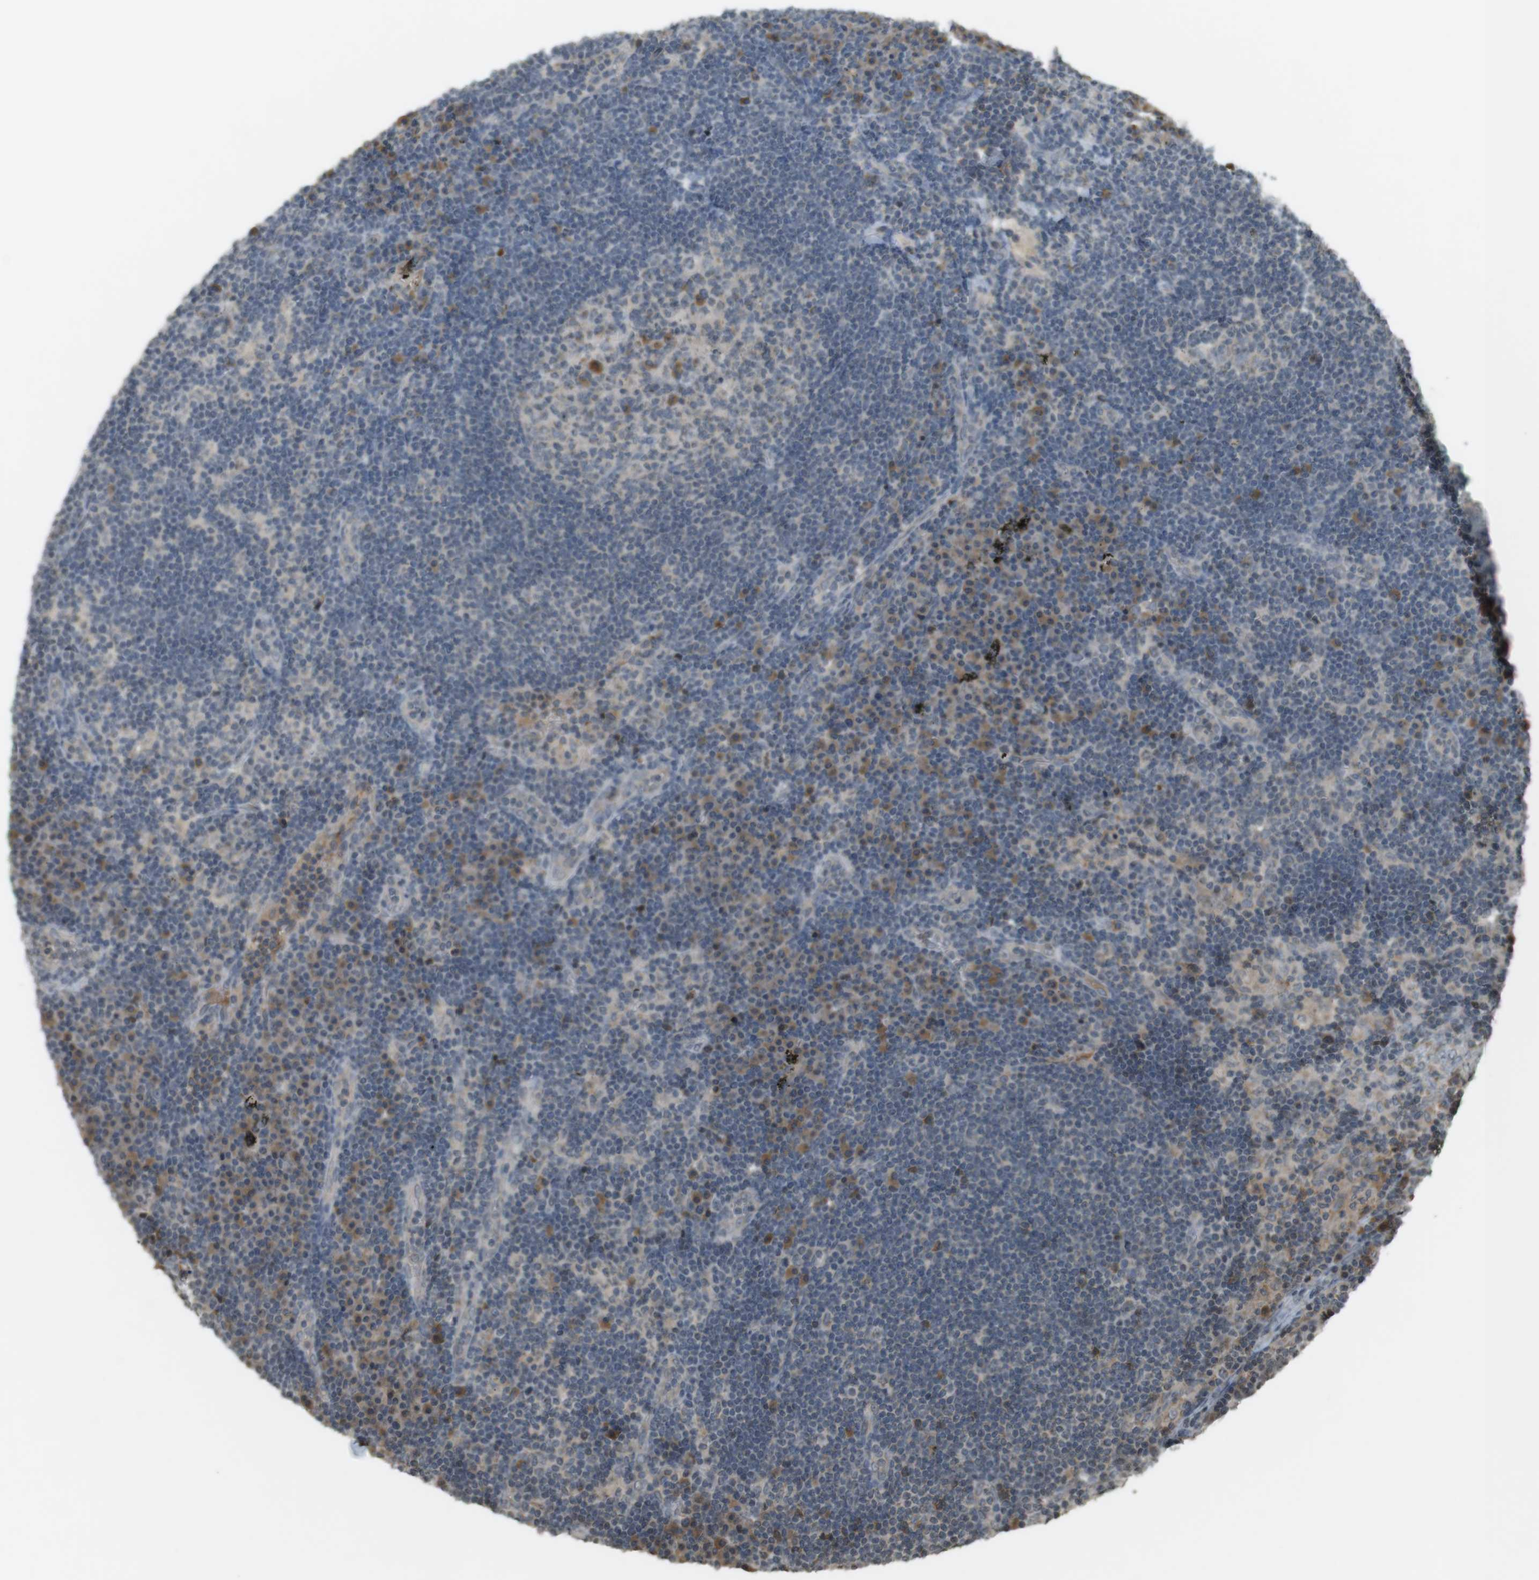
{"staining": {"intensity": "moderate", "quantity": "<25%", "location": "cytoplasmic/membranous"}, "tissue": "lymph node", "cell_type": "Germinal center cells", "image_type": "normal", "snomed": [{"axis": "morphology", "description": "Normal tissue, NOS"}, {"axis": "morphology", "description": "Squamous cell carcinoma, metastatic, NOS"}, {"axis": "topography", "description": "Lymph node"}], "caption": "Brown immunohistochemical staining in unremarkable lymph node shows moderate cytoplasmic/membranous positivity in about <25% of germinal center cells.", "gene": "SRR", "patient": {"sex": "female", "age": 53}}